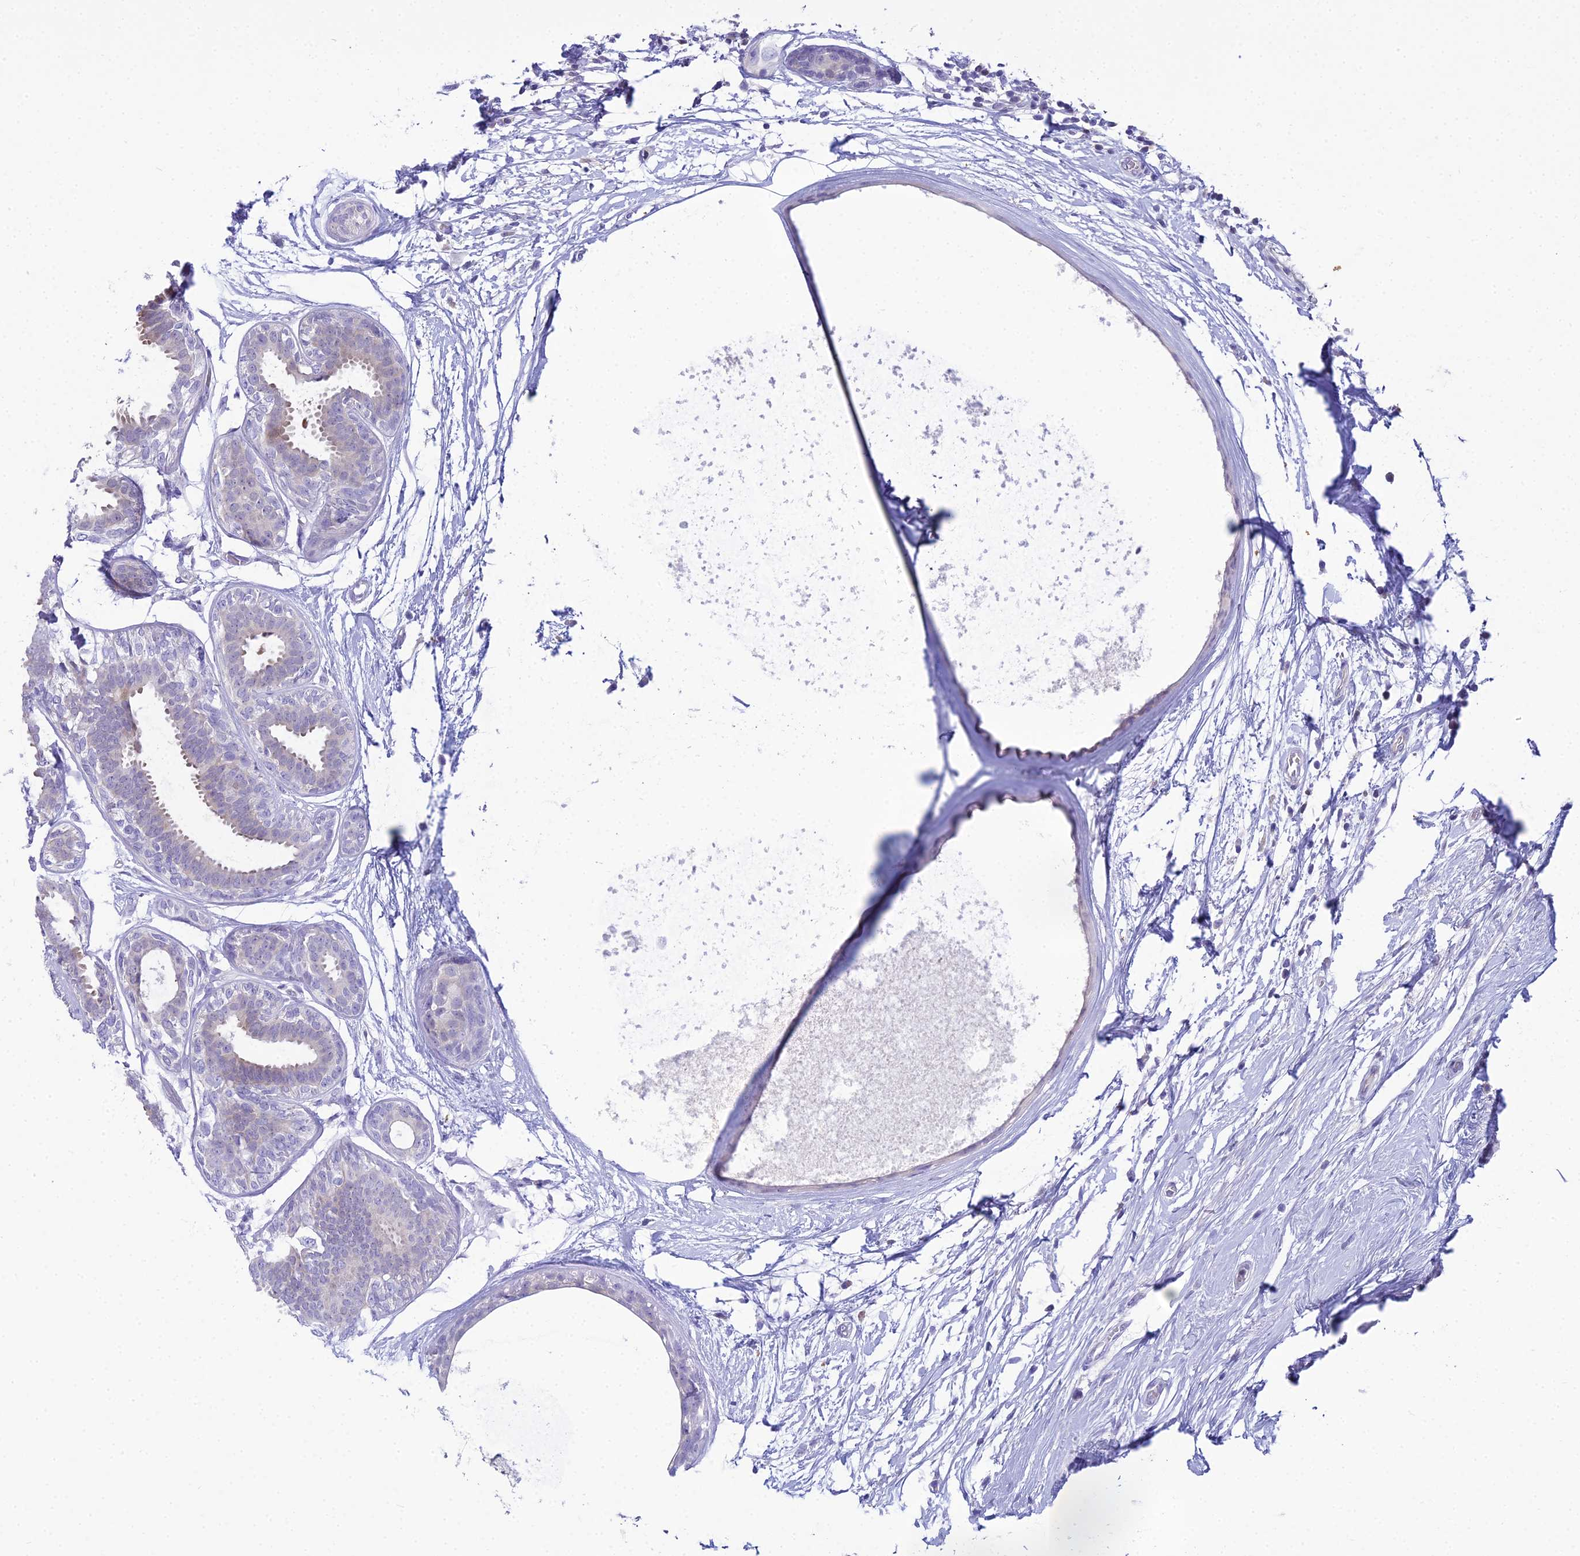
{"staining": {"intensity": "negative", "quantity": "none", "location": "none"}, "tissue": "breast cancer", "cell_type": "Tumor cells", "image_type": "cancer", "snomed": [{"axis": "morphology", "description": "Lobular carcinoma"}, {"axis": "topography", "description": "Breast"}], "caption": "Breast cancer was stained to show a protein in brown. There is no significant staining in tumor cells.", "gene": "ZMIZ1", "patient": {"sex": "female", "age": 58}}